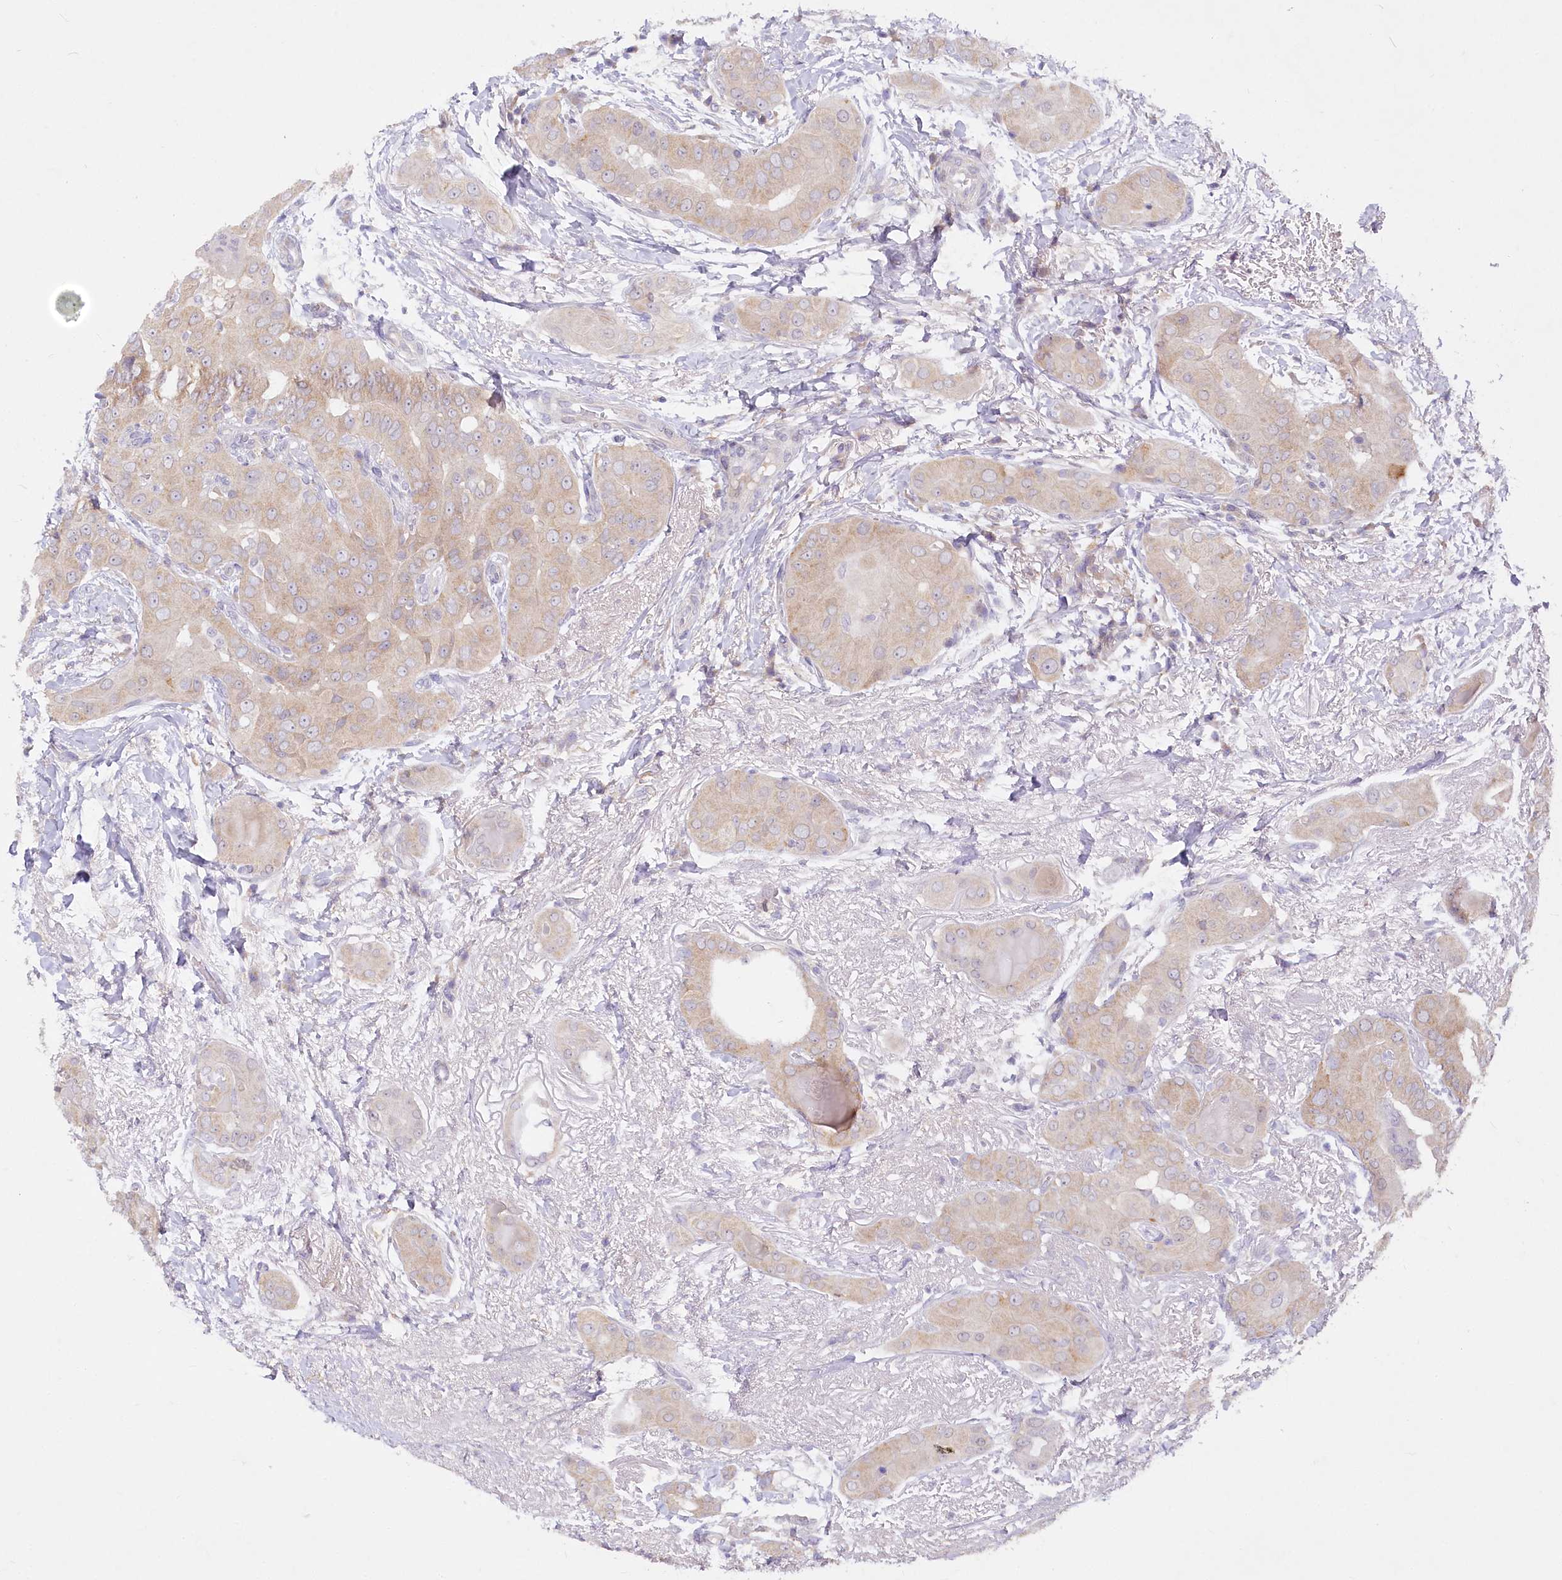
{"staining": {"intensity": "weak", "quantity": "<25%", "location": "cytoplasmic/membranous"}, "tissue": "thyroid cancer", "cell_type": "Tumor cells", "image_type": "cancer", "snomed": [{"axis": "morphology", "description": "Papillary adenocarcinoma, NOS"}, {"axis": "topography", "description": "Thyroid gland"}], "caption": "There is no significant expression in tumor cells of thyroid cancer.", "gene": "EFHC2", "patient": {"sex": "male", "age": 33}}